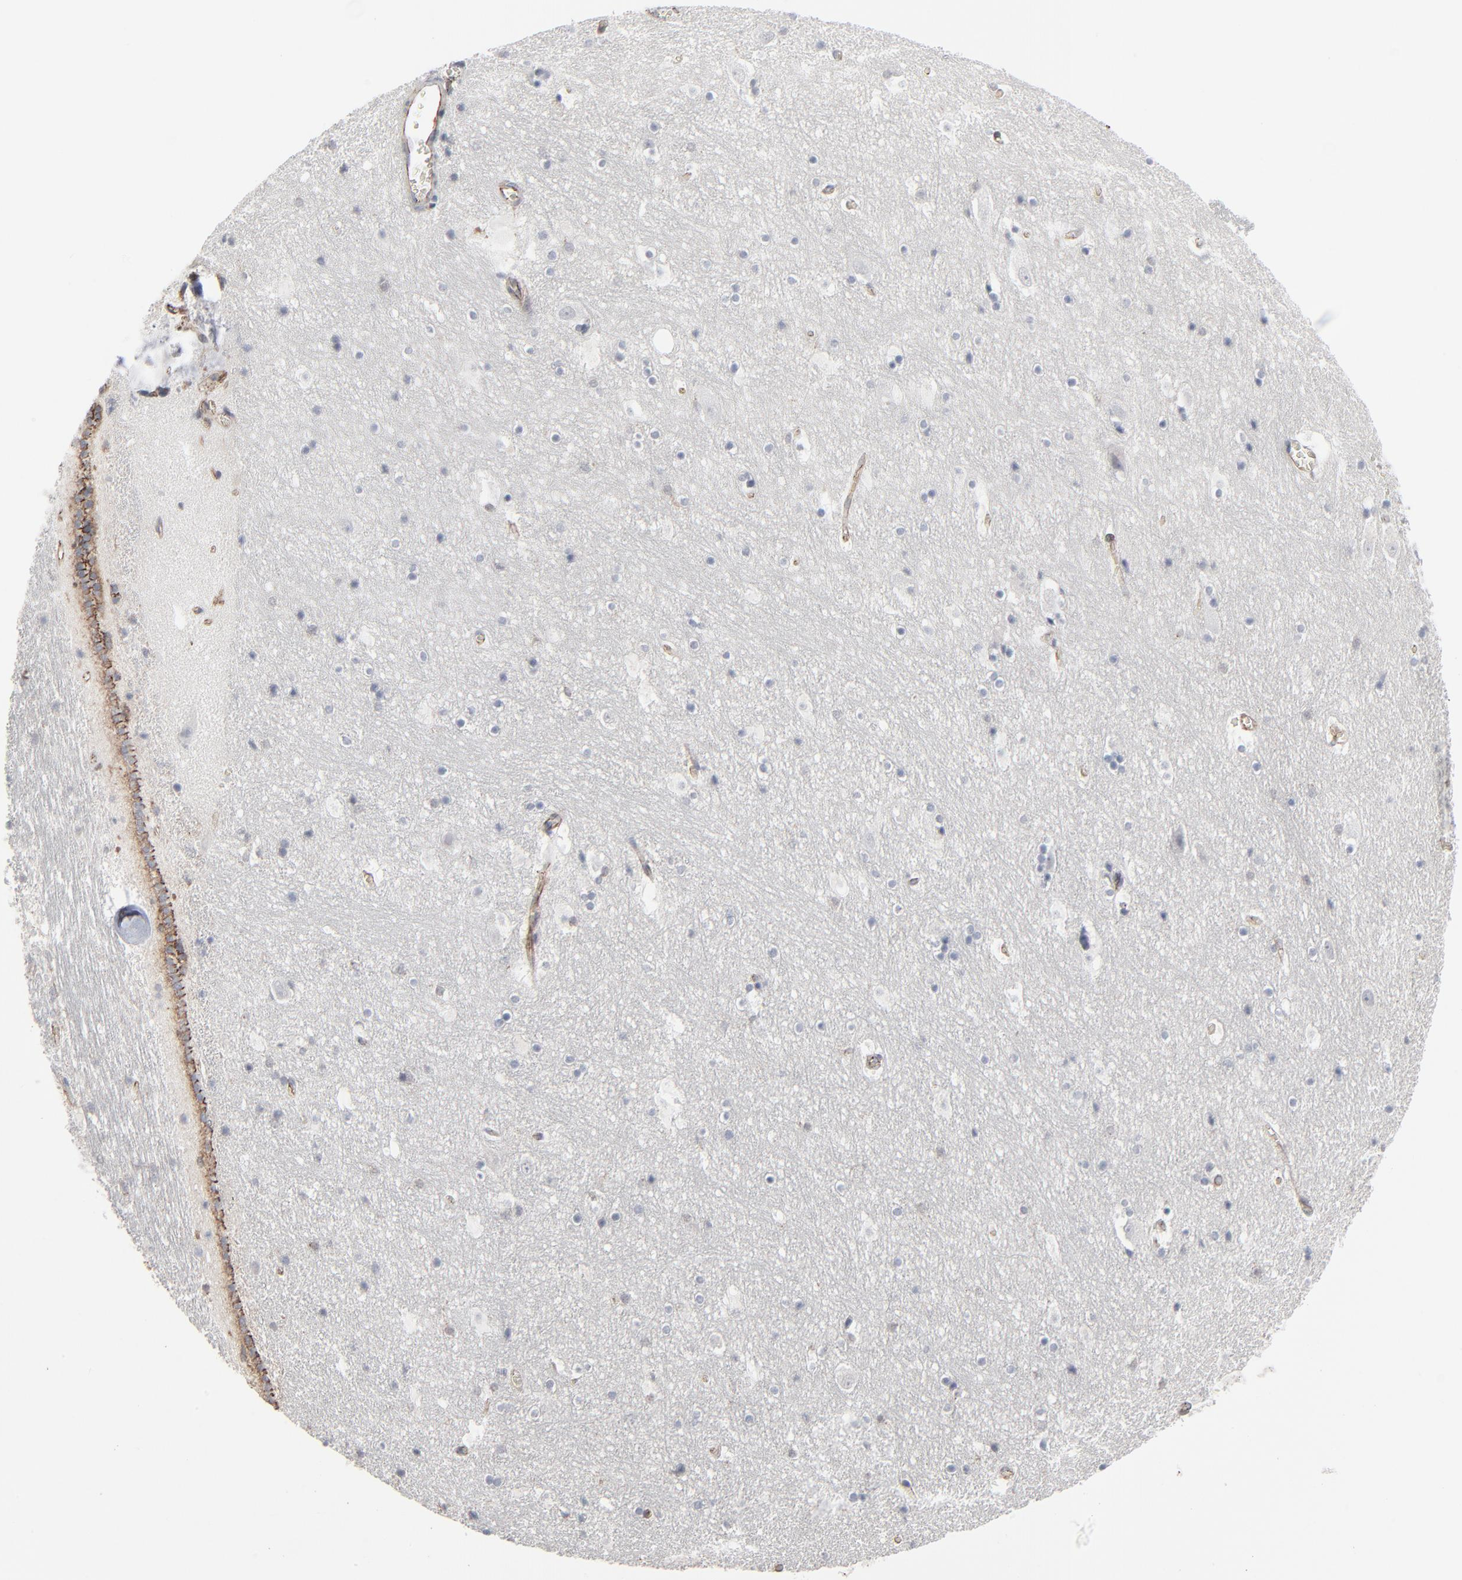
{"staining": {"intensity": "negative", "quantity": "none", "location": "none"}, "tissue": "hippocampus", "cell_type": "Glial cells", "image_type": "normal", "snomed": [{"axis": "morphology", "description": "Normal tissue, NOS"}, {"axis": "topography", "description": "Hippocampus"}], "caption": "IHC of benign hippocampus reveals no expression in glial cells.", "gene": "CTNND1", "patient": {"sex": "male", "age": 45}}